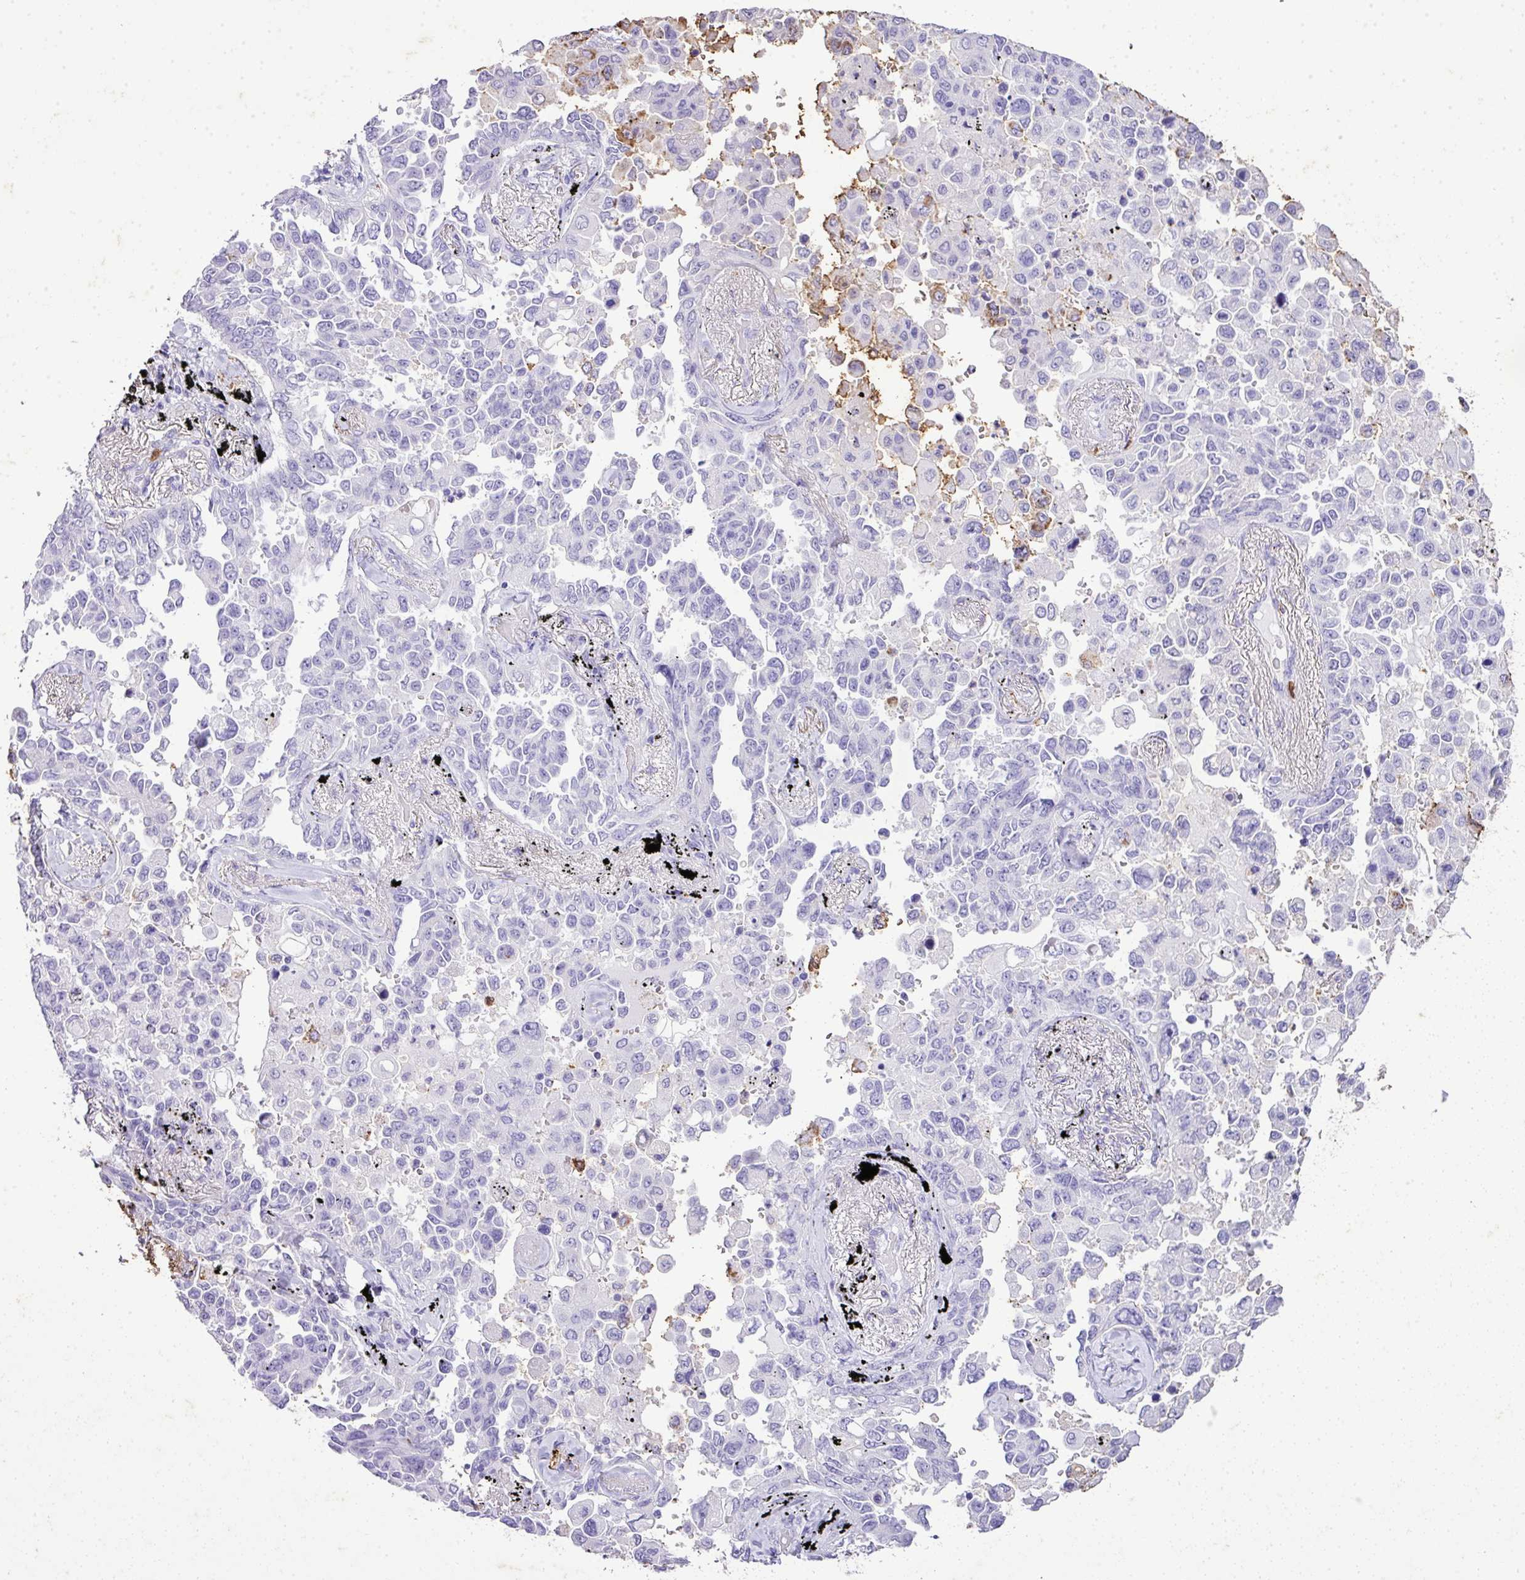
{"staining": {"intensity": "negative", "quantity": "none", "location": "none"}, "tissue": "lung cancer", "cell_type": "Tumor cells", "image_type": "cancer", "snomed": [{"axis": "morphology", "description": "Adenocarcinoma, NOS"}, {"axis": "topography", "description": "Lung"}], "caption": "Protein analysis of adenocarcinoma (lung) reveals no significant staining in tumor cells.", "gene": "KCNJ11", "patient": {"sex": "female", "age": 67}}